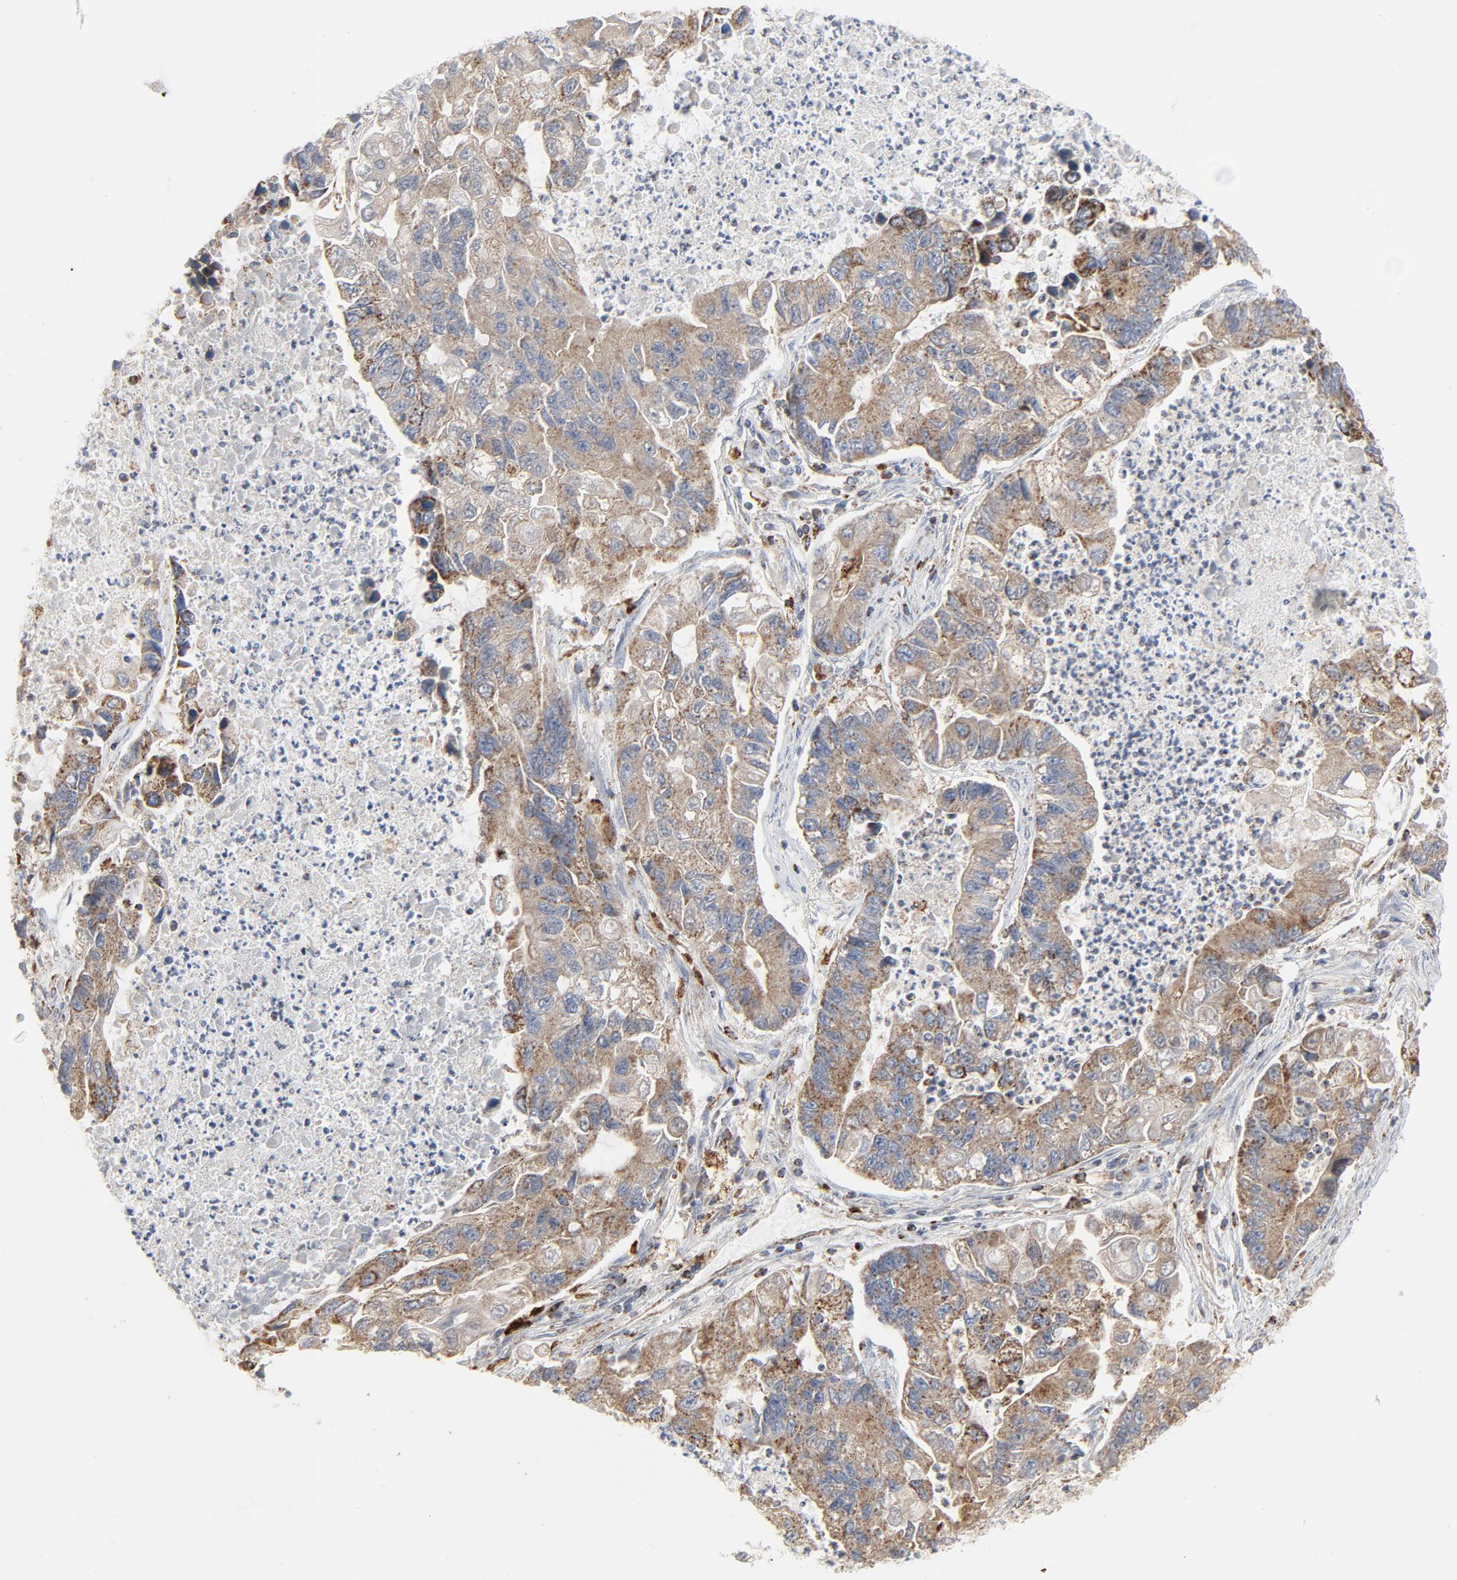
{"staining": {"intensity": "weak", "quantity": ">75%", "location": "cytoplasmic/membranous"}, "tissue": "lung cancer", "cell_type": "Tumor cells", "image_type": "cancer", "snomed": [{"axis": "morphology", "description": "Adenocarcinoma, NOS"}, {"axis": "topography", "description": "Lung"}], "caption": "Immunohistochemistry of adenocarcinoma (lung) shows low levels of weak cytoplasmic/membranous expression in approximately >75% of tumor cells. The staining was performed using DAB, with brown indicating positive protein expression. Nuclei are stained blue with hematoxylin.", "gene": "SETD3", "patient": {"sex": "female", "age": 51}}